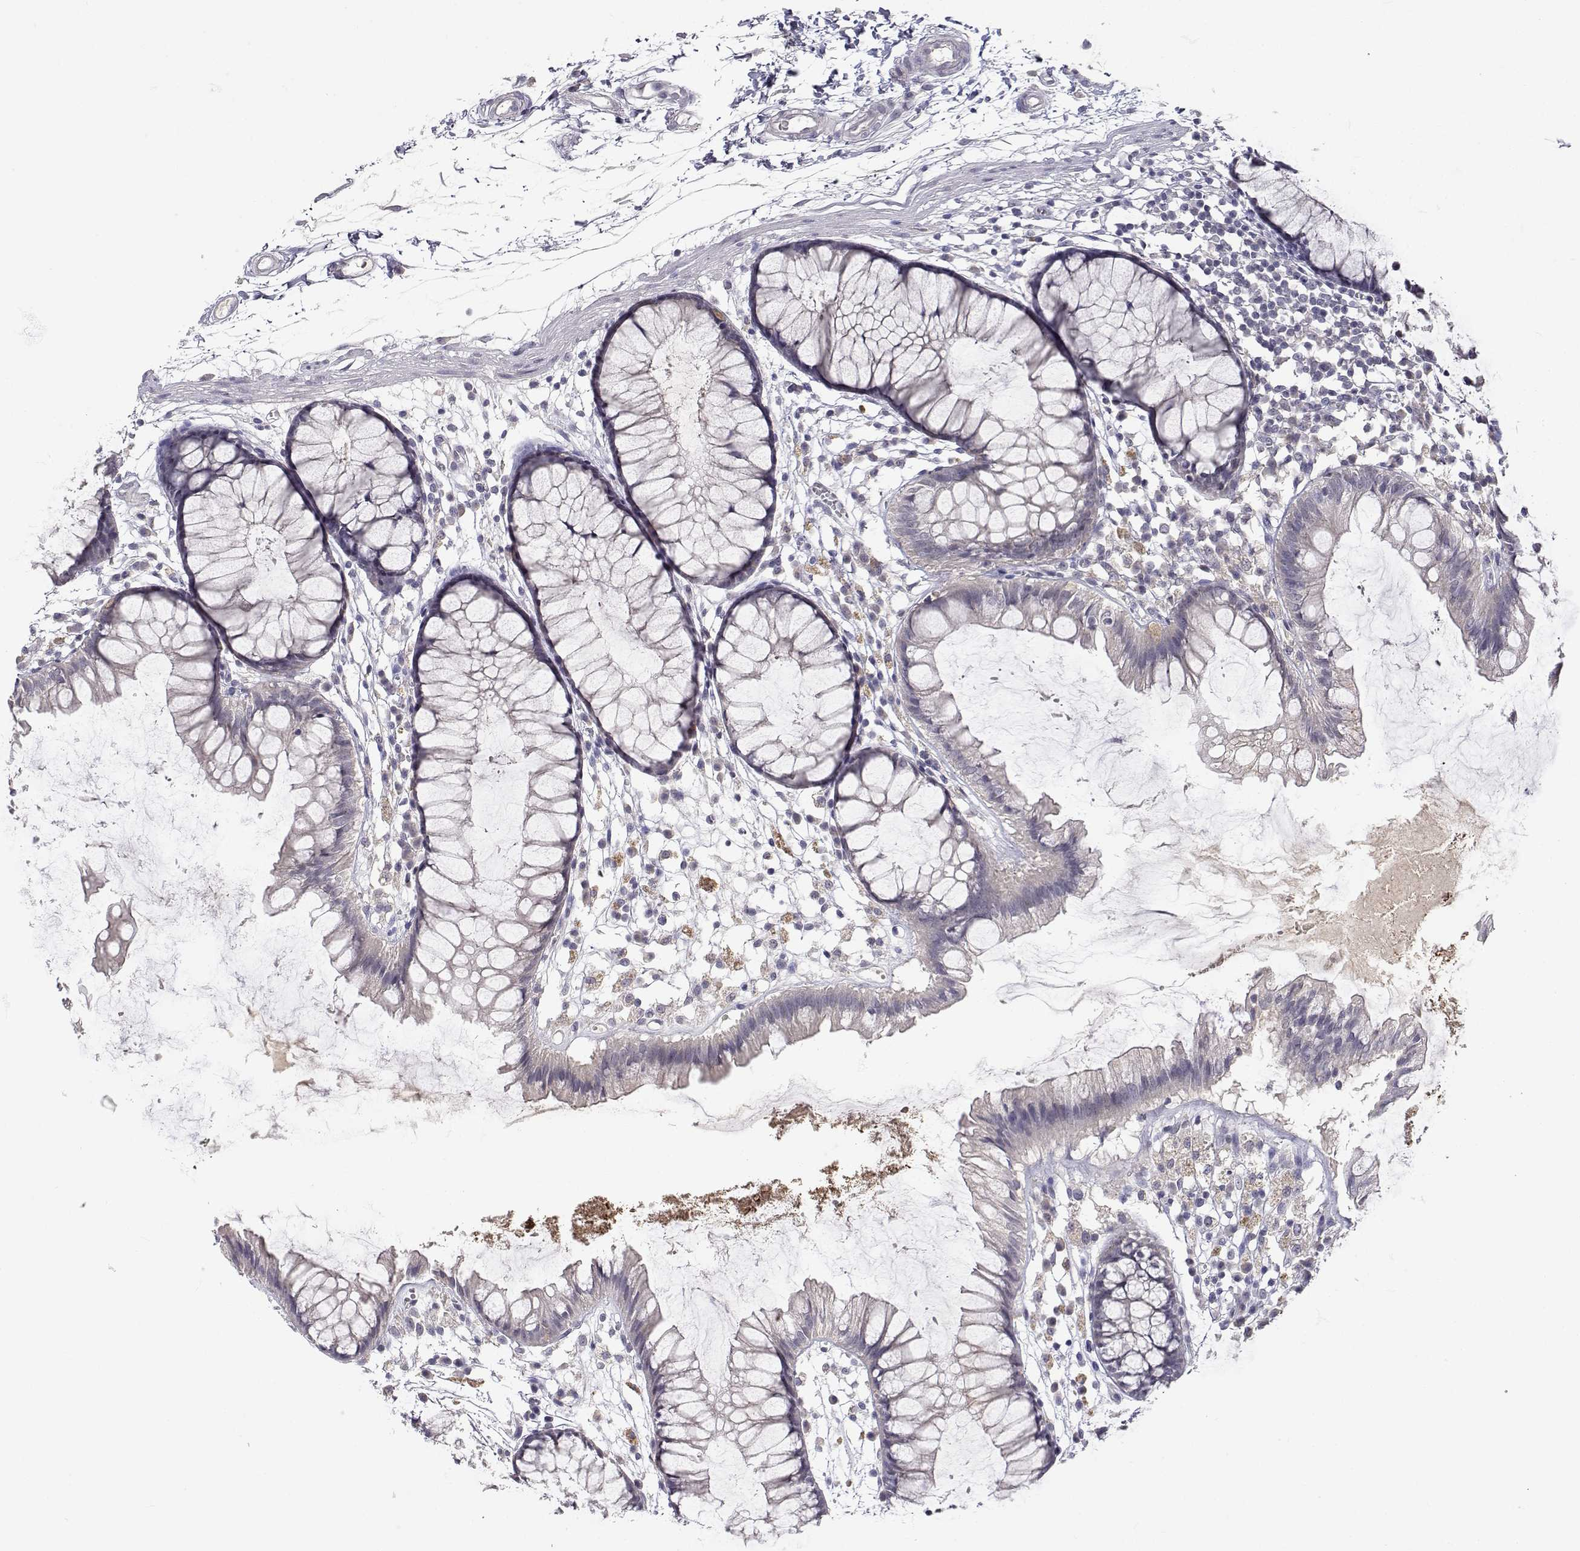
{"staining": {"intensity": "negative", "quantity": "none", "location": "none"}, "tissue": "colon", "cell_type": "Endothelial cells", "image_type": "normal", "snomed": [{"axis": "morphology", "description": "Normal tissue, NOS"}, {"axis": "morphology", "description": "Adenocarcinoma, NOS"}, {"axis": "topography", "description": "Colon"}], "caption": "This is an IHC histopathology image of benign colon. There is no positivity in endothelial cells.", "gene": "SLC6A3", "patient": {"sex": "male", "age": 65}}